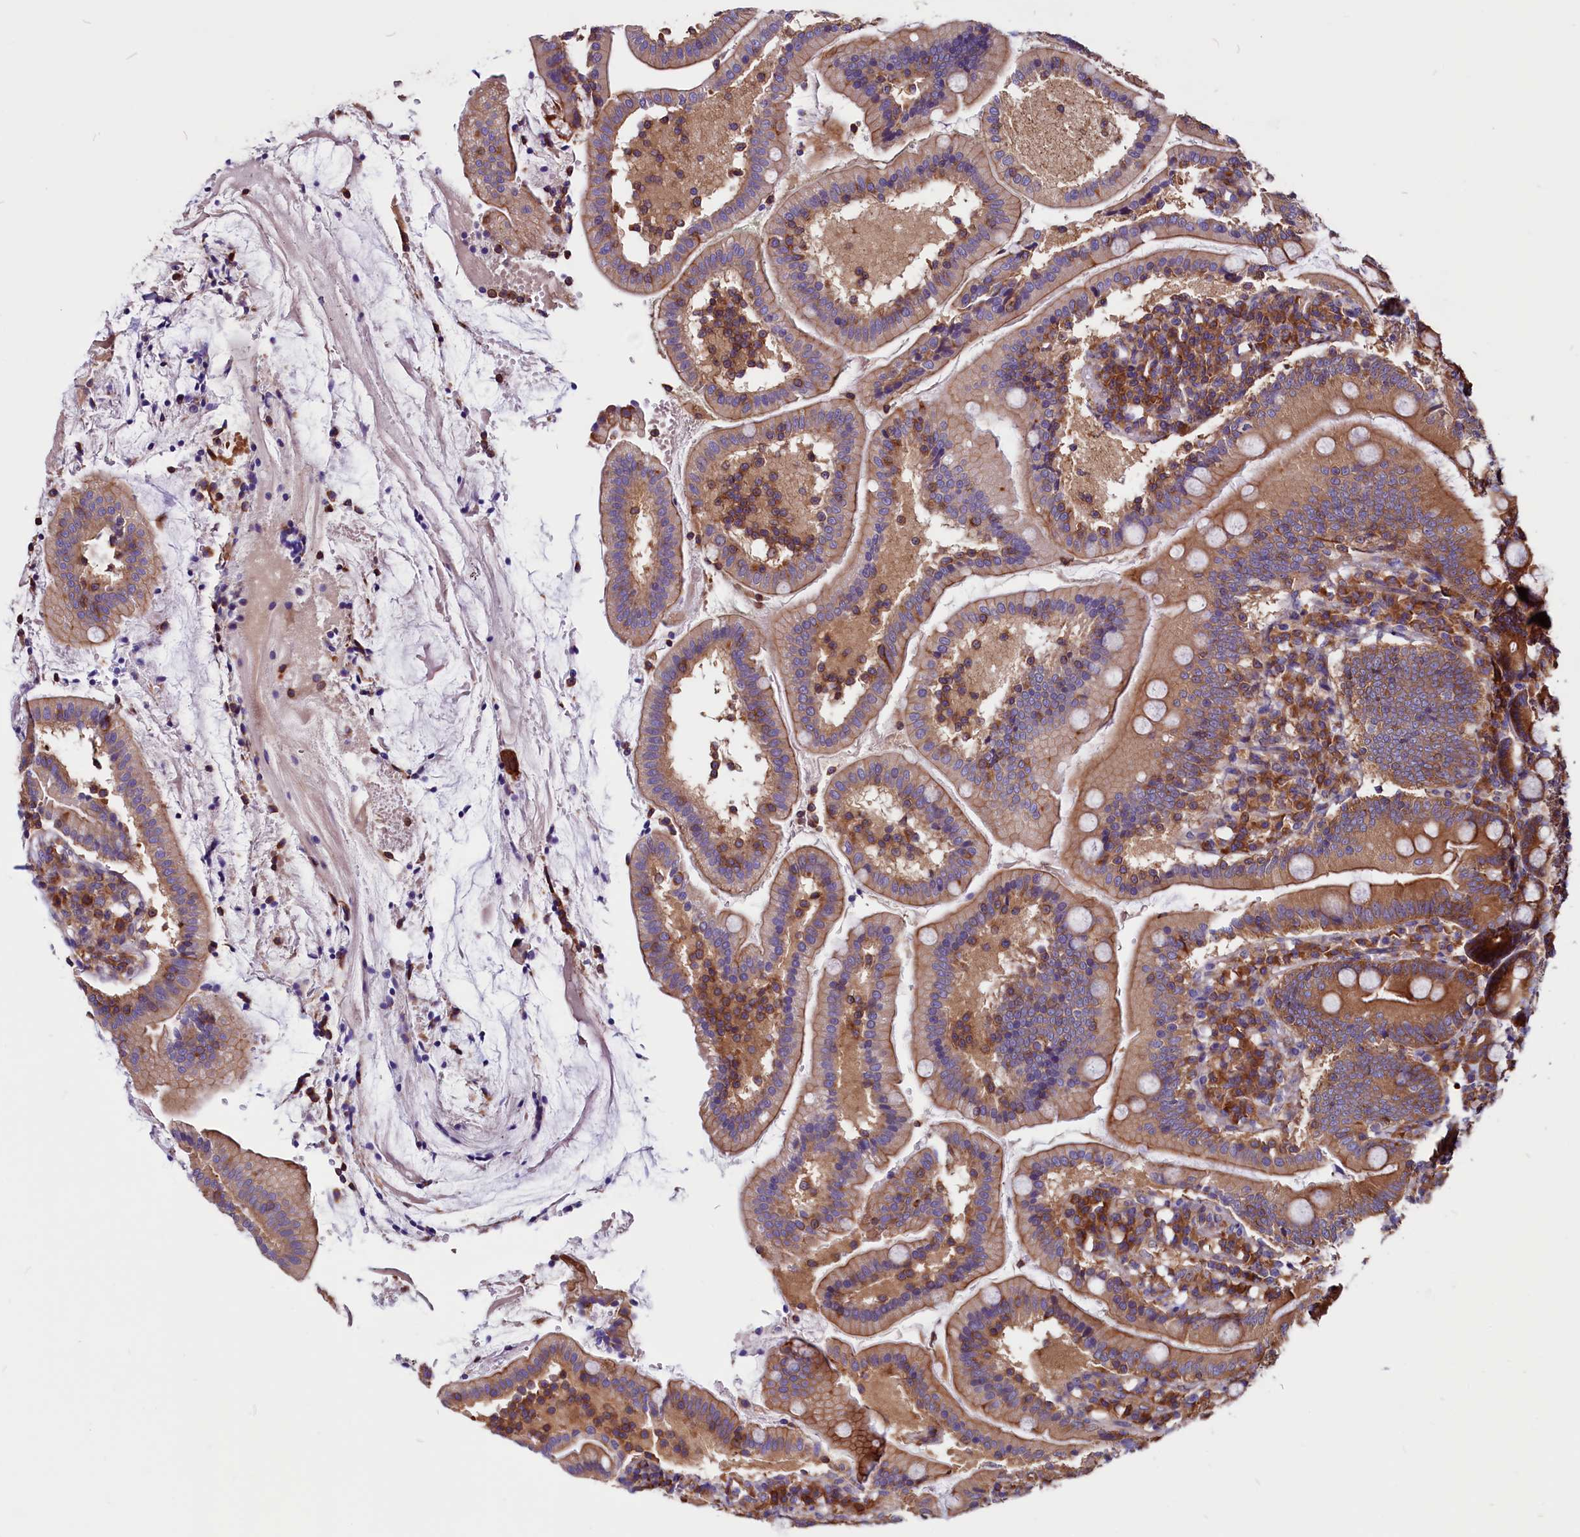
{"staining": {"intensity": "moderate", "quantity": ">75%", "location": "cytoplasmic/membranous"}, "tissue": "duodenum", "cell_type": "Glandular cells", "image_type": "normal", "snomed": [{"axis": "morphology", "description": "Normal tissue, NOS"}, {"axis": "topography", "description": "Duodenum"}], "caption": "Immunohistochemical staining of normal human duodenum displays moderate cytoplasmic/membranous protein staining in about >75% of glandular cells.", "gene": "EIF3G", "patient": {"sex": "female", "age": 67}}